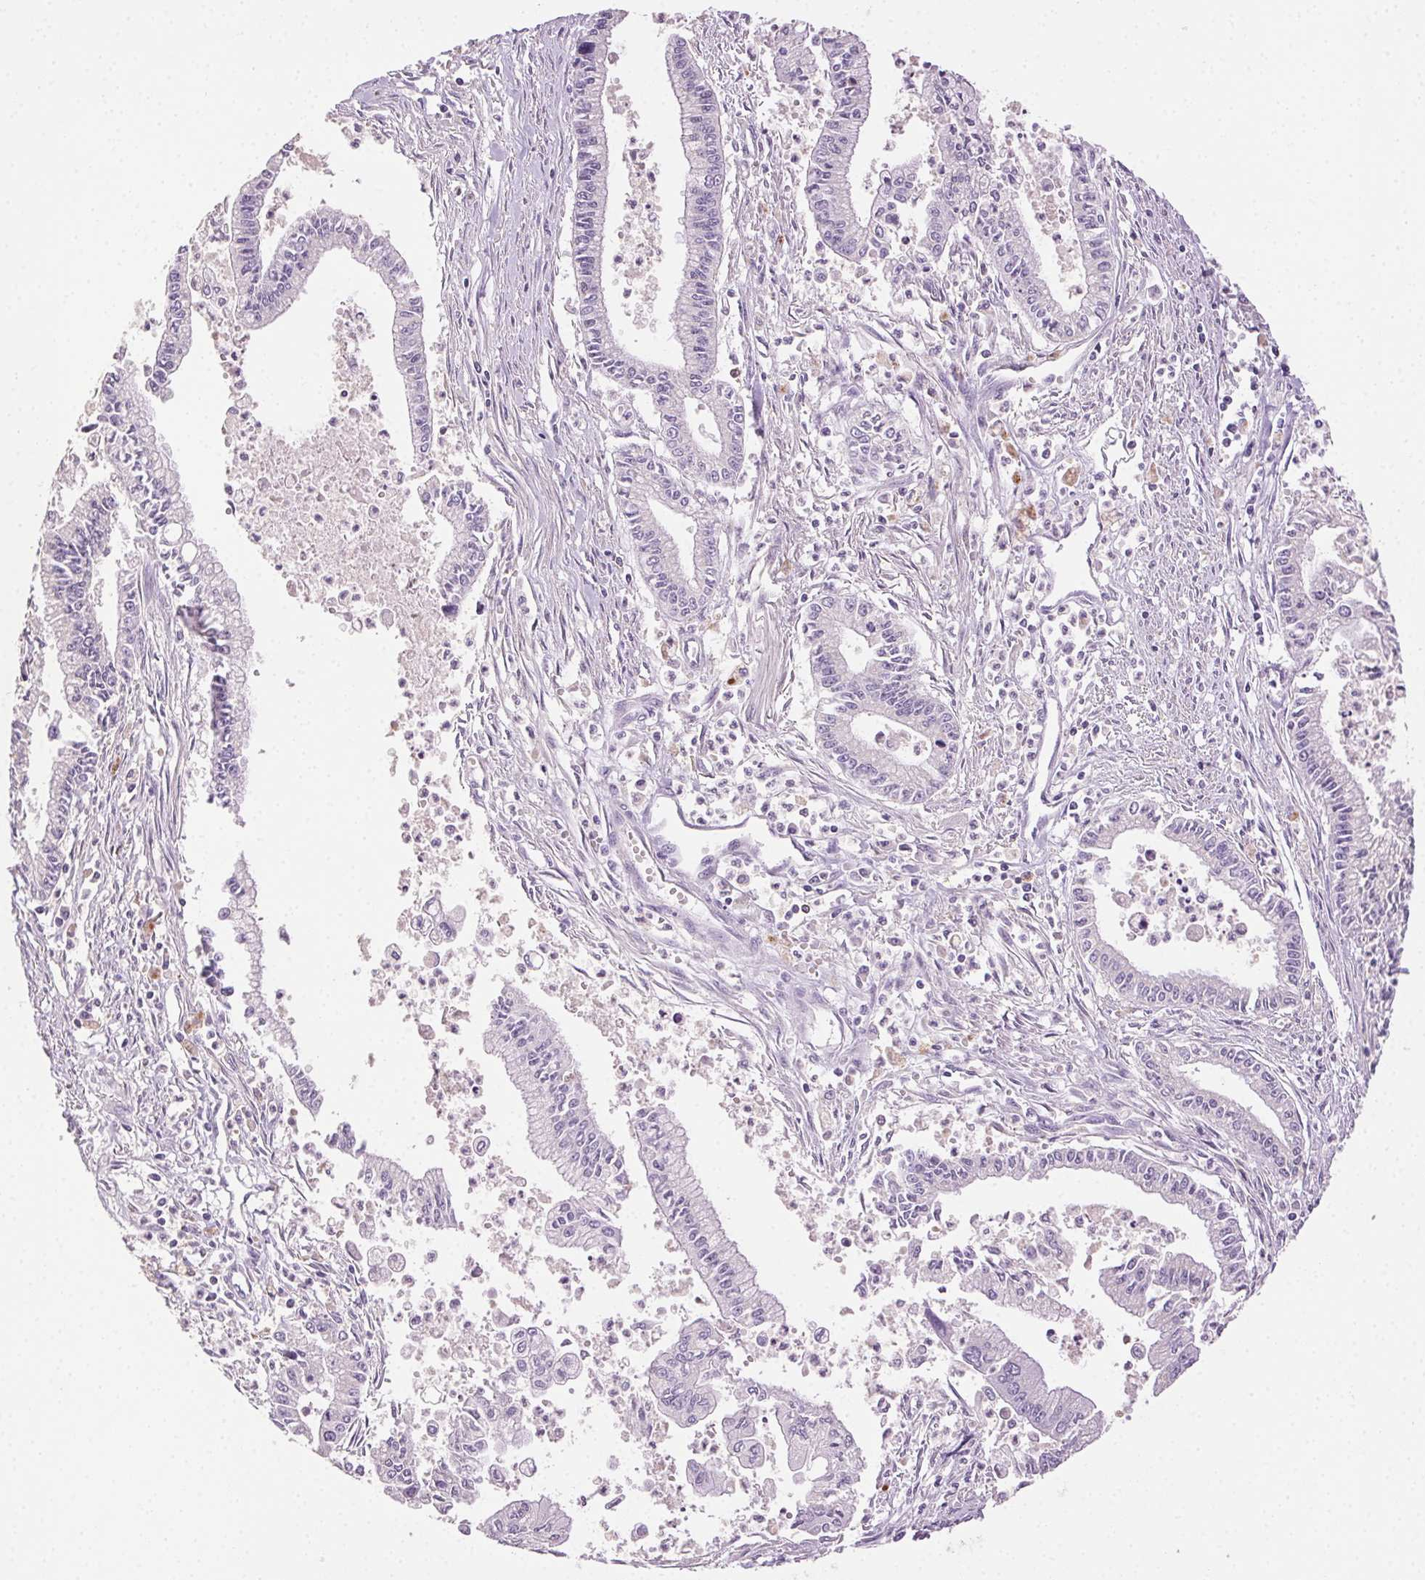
{"staining": {"intensity": "negative", "quantity": "none", "location": "none"}, "tissue": "pancreatic cancer", "cell_type": "Tumor cells", "image_type": "cancer", "snomed": [{"axis": "morphology", "description": "Adenocarcinoma, NOS"}, {"axis": "topography", "description": "Pancreas"}], "caption": "Micrograph shows no significant protein expression in tumor cells of adenocarcinoma (pancreatic).", "gene": "AKAP5", "patient": {"sex": "female", "age": 65}}